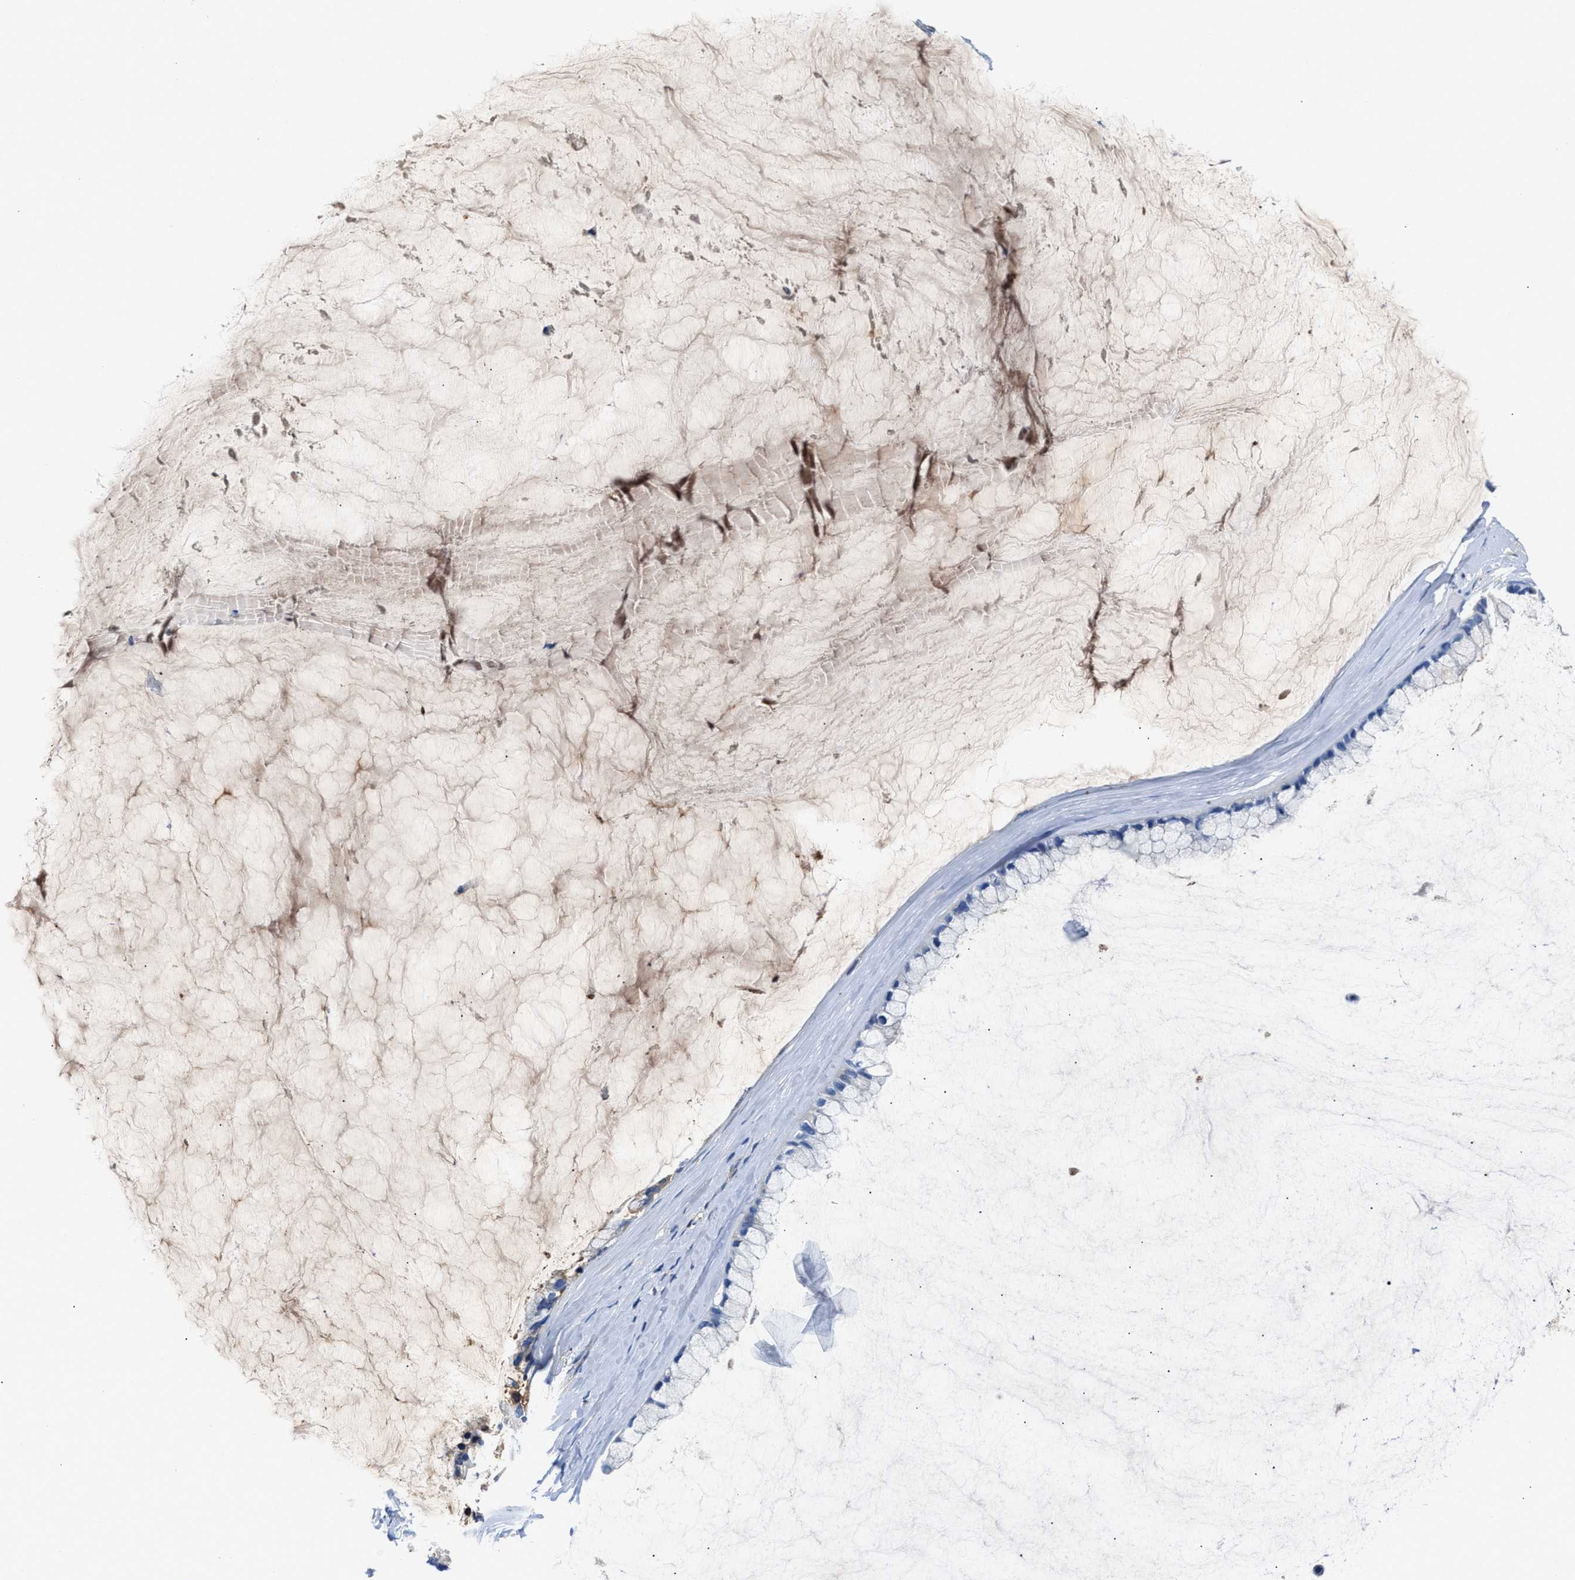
{"staining": {"intensity": "negative", "quantity": "none", "location": "none"}, "tissue": "ovarian cancer", "cell_type": "Tumor cells", "image_type": "cancer", "snomed": [{"axis": "morphology", "description": "Cystadenocarcinoma, mucinous, NOS"}, {"axis": "topography", "description": "Ovary"}], "caption": "Immunohistochemistry micrograph of neoplastic tissue: ovarian mucinous cystadenocarcinoma stained with DAB (3,3'-diaminobenzidine) demonstrates no significant protein positivity in tumor cells.", "gene": "GC", "patient": {"sex": "female", "age": 39}}